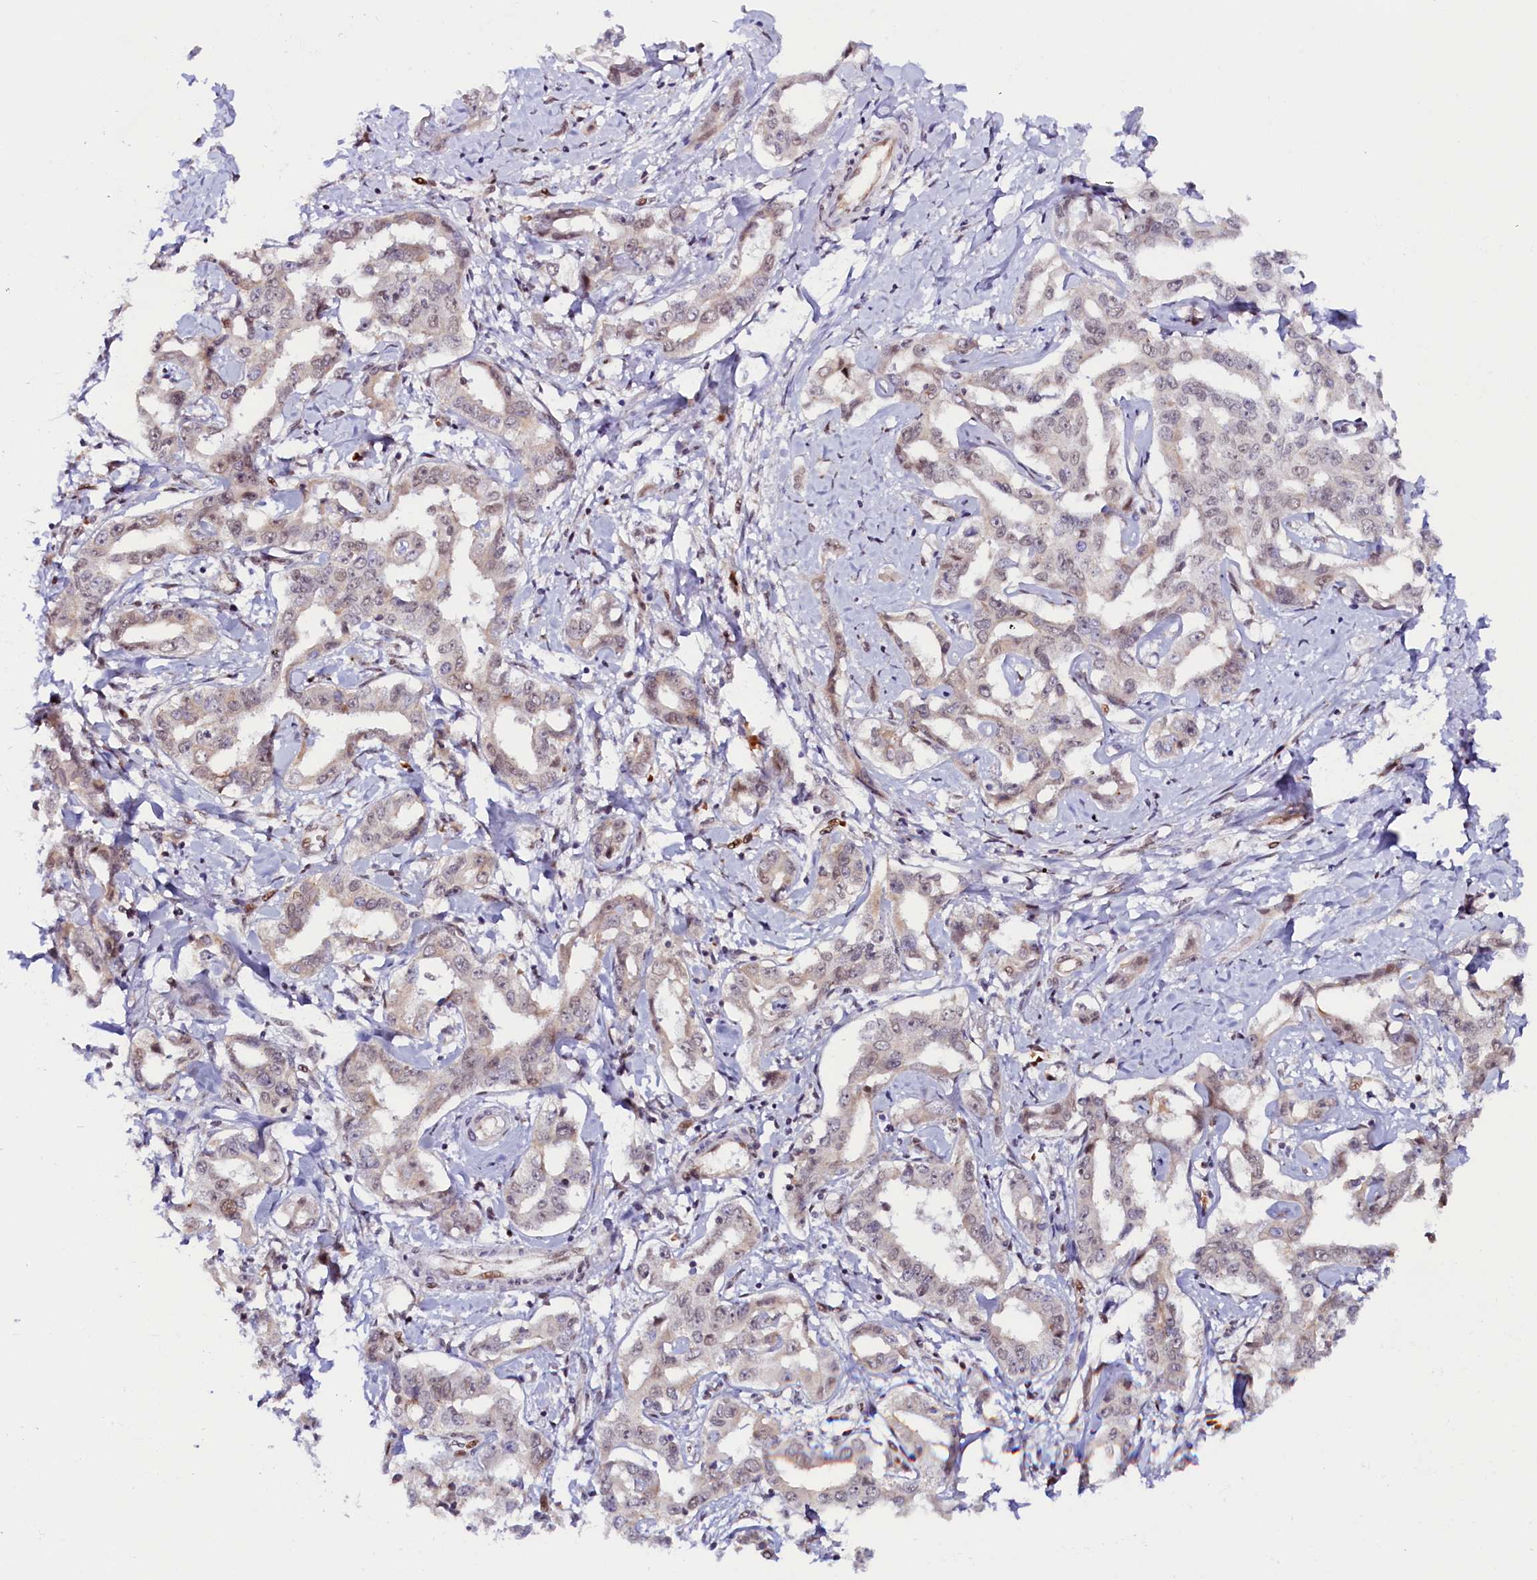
{"staining": {"intensity": "weak", "quantity": "<25%", "location": "nuclear"}, "tissue": "liver cancer", "cell_type": "Tumor cells", "image_type": "cancer", "snomed": [{"axis": "morphology", "description": "Cholangiocarcinoma"}, {"axis": "topography", "description": "Liver"}], "caption": "Immunohistochemistry micrograph of neoplastic tissue: liver cholangiocarcinoma stained with DAB shows no significant protein expression in tumor cells.", "gene": "ANKRD24", "patient": {"sex": "male", "age": 59}}